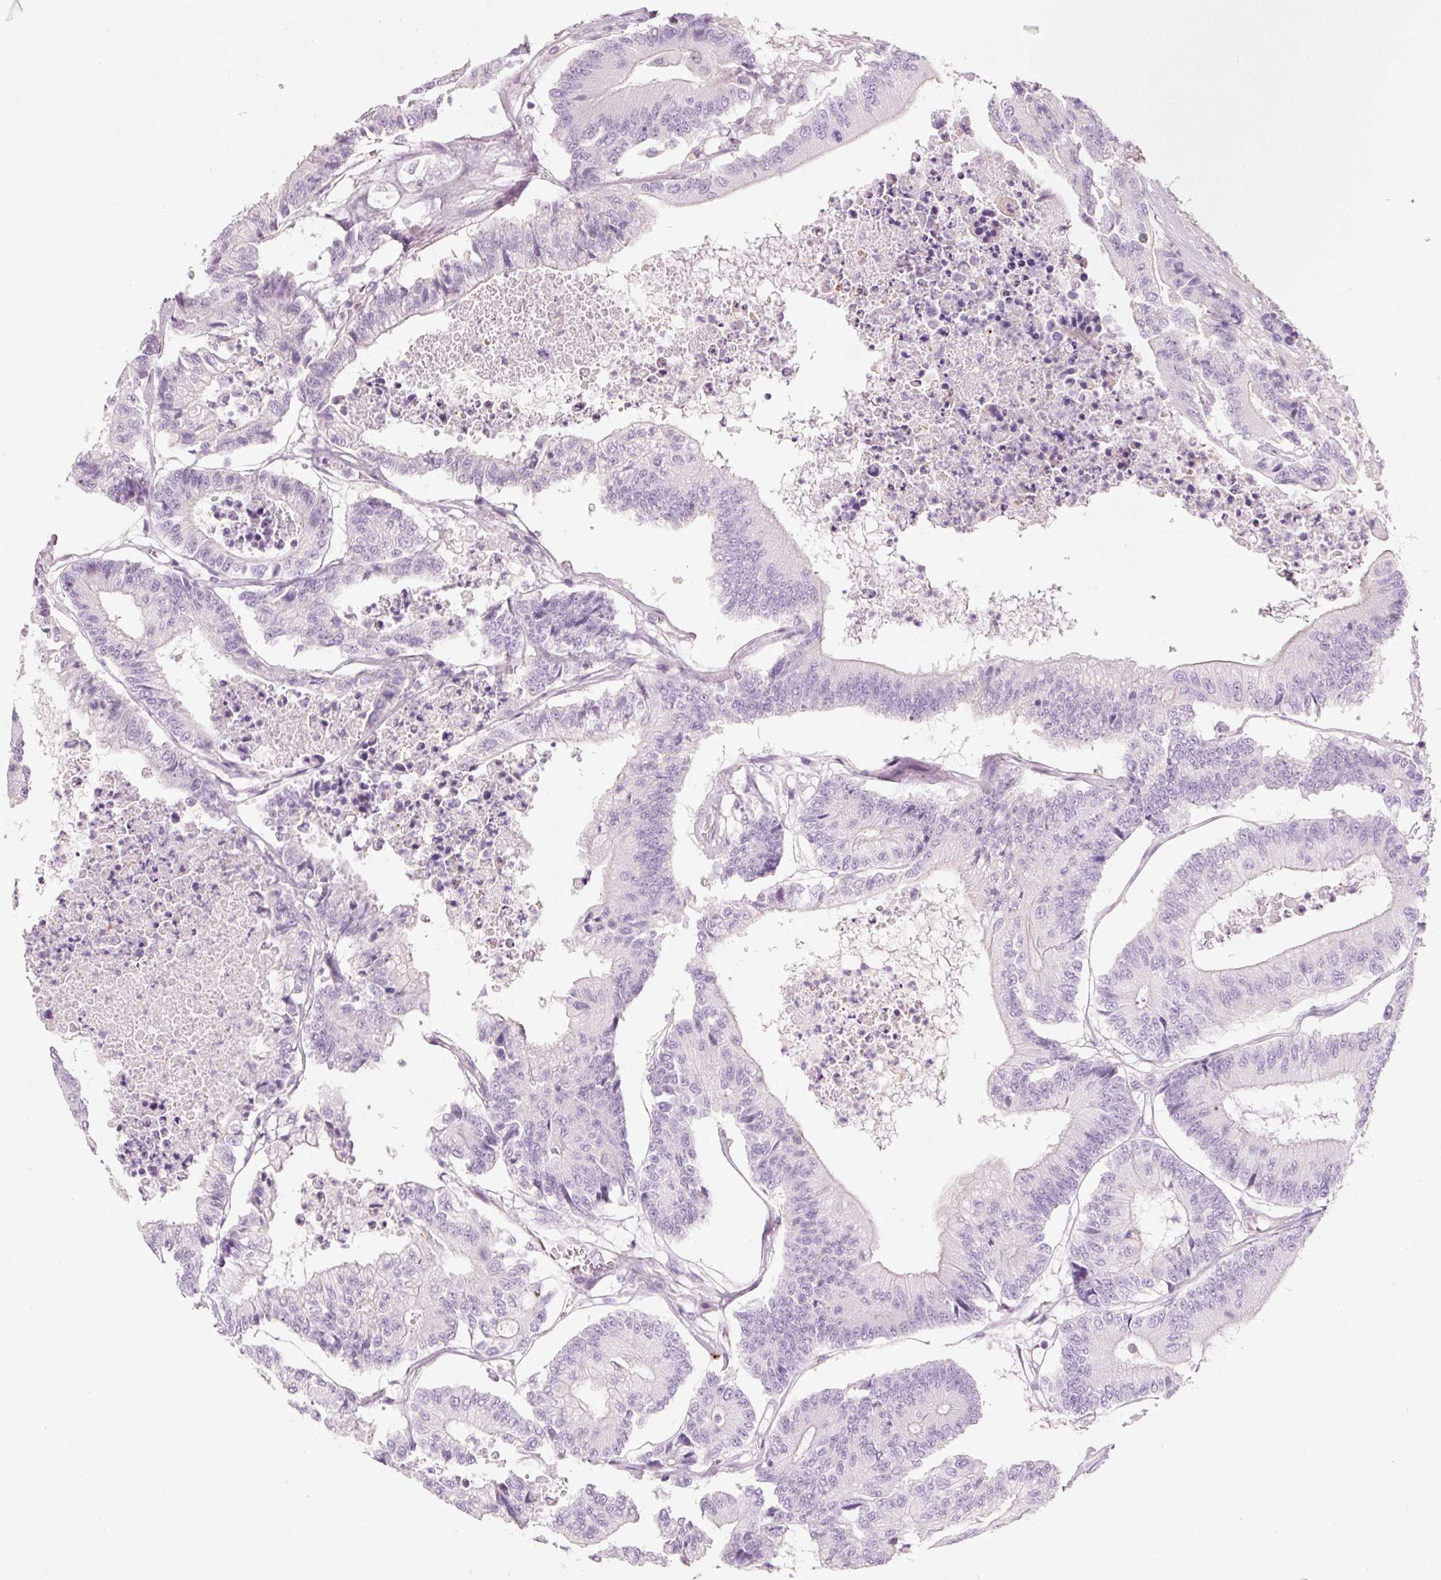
{"staining": {"intensity": "negative", "quantity": "none", "location": "none"}, "tissue": "colorectal cancer", "cell_type": "Tumor cells", "image_type": "cancer", "snomed": [{"axis": "morphology", "description": "Adenocarcinoma, NOS"}, {"axis": "topography", "description": "Colon"}], "caption": "There is no significant positivity in tumor cells of adenocarcinoma (colorectal).", "gene": "CMA1", "patient": {"sex": "female", "age": 84}}